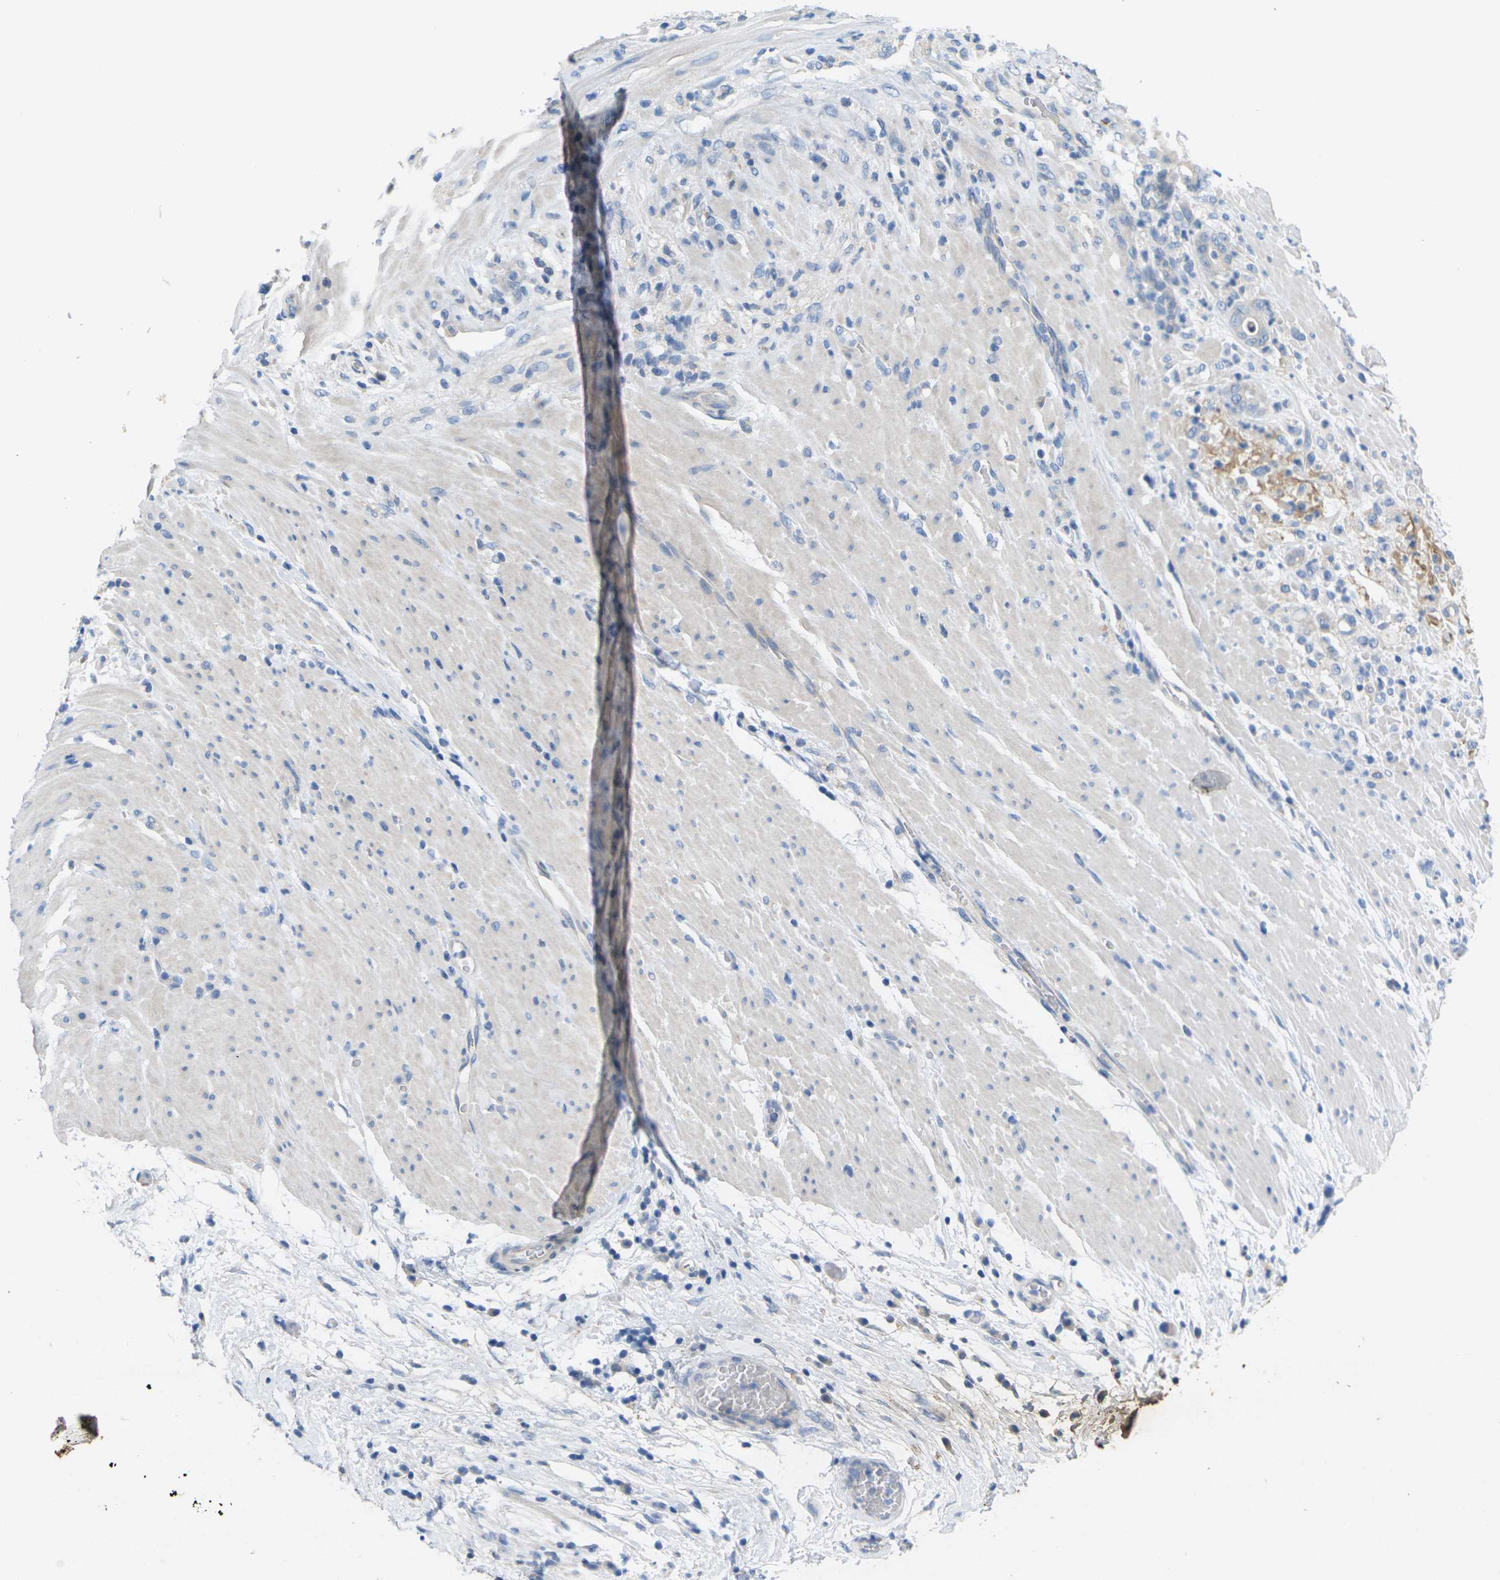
{"staining": {"intensity": "negative", "quantity": "none", "location": "none"}, "tissue": "pancreatic cancer", "cell_type": "Tumor cells", "image_type": "cancer", "snomed": [{"axis": "morphology", "description": "Adenocarcinoma, NOS"}, {"axis": "topography", "description": "Pancreas"}], "caption": "IHC of human adenocarcinoma (pancreatic) exhibits no expression in tumor cells.", "gene": "TNNI3", "patient": {"sex": "male", "age": 63}}